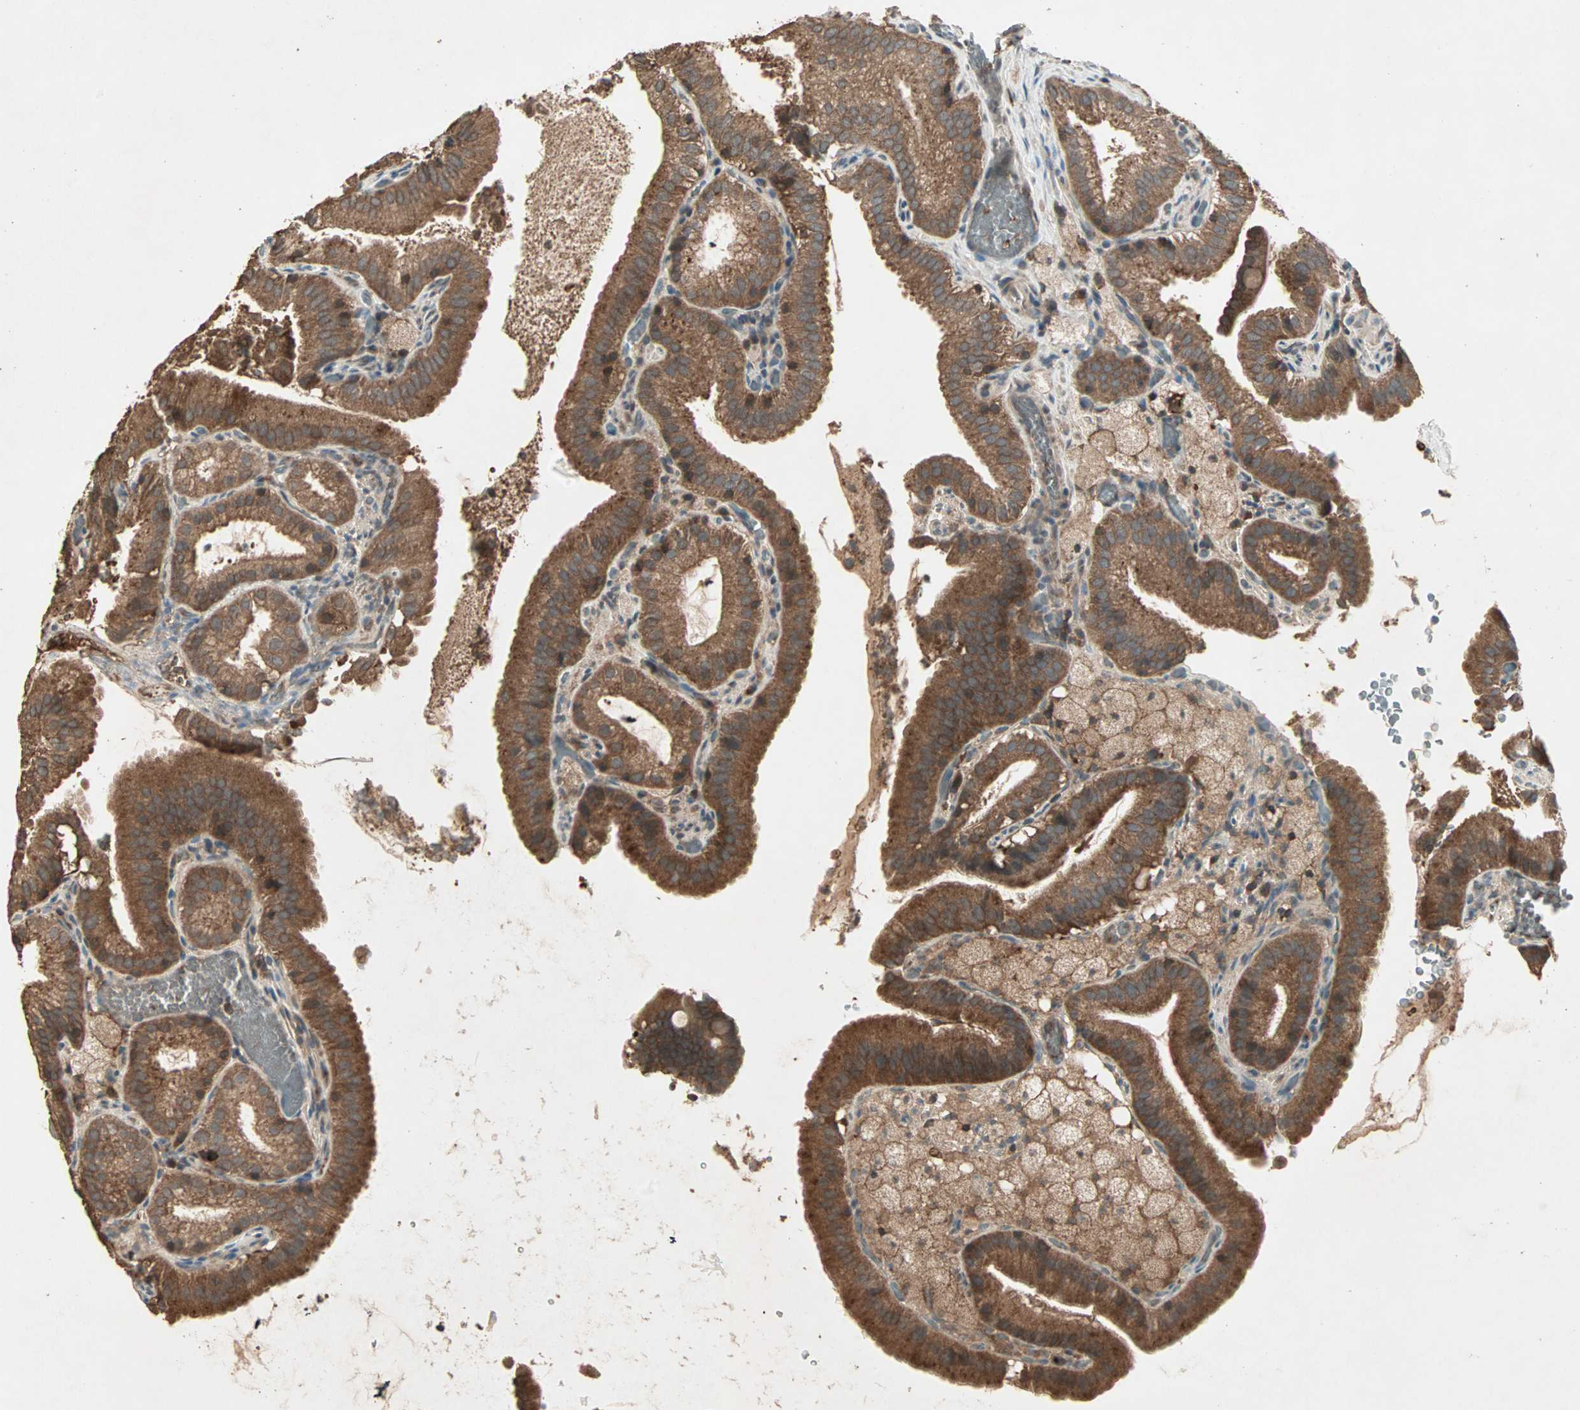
{"staining": {"intensity": "strong", "quantity": ">75%", "location": "cytoplasmic/membranous"}, "tissue": "gallbladder", "cell_type": "Glandular cells", "image_type": "normal", "snomed": [{"axis": "morphology", "description": "Normal tissue, NOS"}, {"axis": "topography", "description": "Gallbladder"}], "caption": "A brown stain highlights strong cytoplasmic/membranous staining of a protein in glandular cells of benign human gallbladder.", "gene": "UBAC1", "patient": {"sex": "male", "age": 54}}